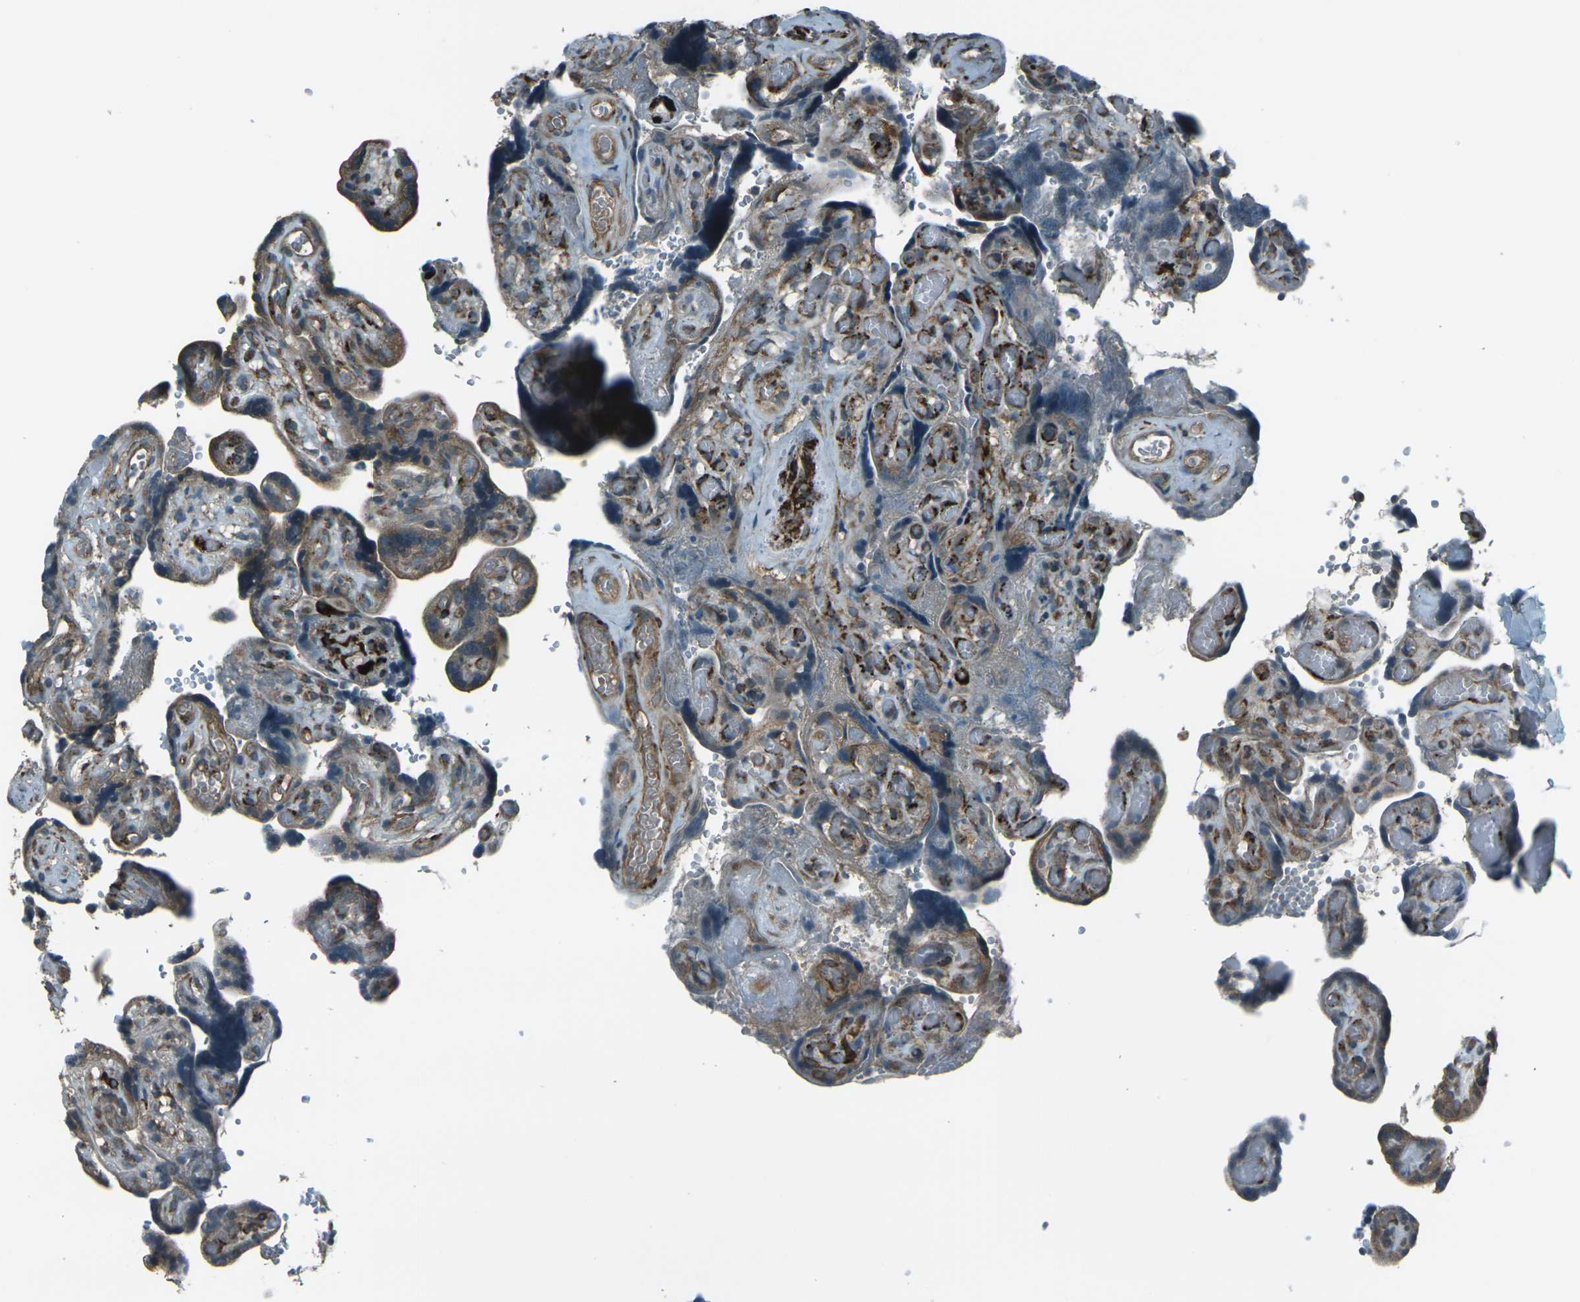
{"staining": {"intensity": "moderate", "quantity": ">75%", "location": "cytoplasmic/membranous"}, "tissue": "placenta", "cell_type": "Decidual cells", "image_type": "normal", "snomed": [{"axis": "morphology", "description": "Normal tissue, NOS"}, {"axis": "topography", "description": "Placenta"}], "caption": "High-power microscopy captured an IHC image of unremarkable placenta, revealing moderate cytoplasmic/membranous expression in about >75% of decidual cells.", "gene": "LSMEM1", "patient": {"sex": "female", "age": 30}}